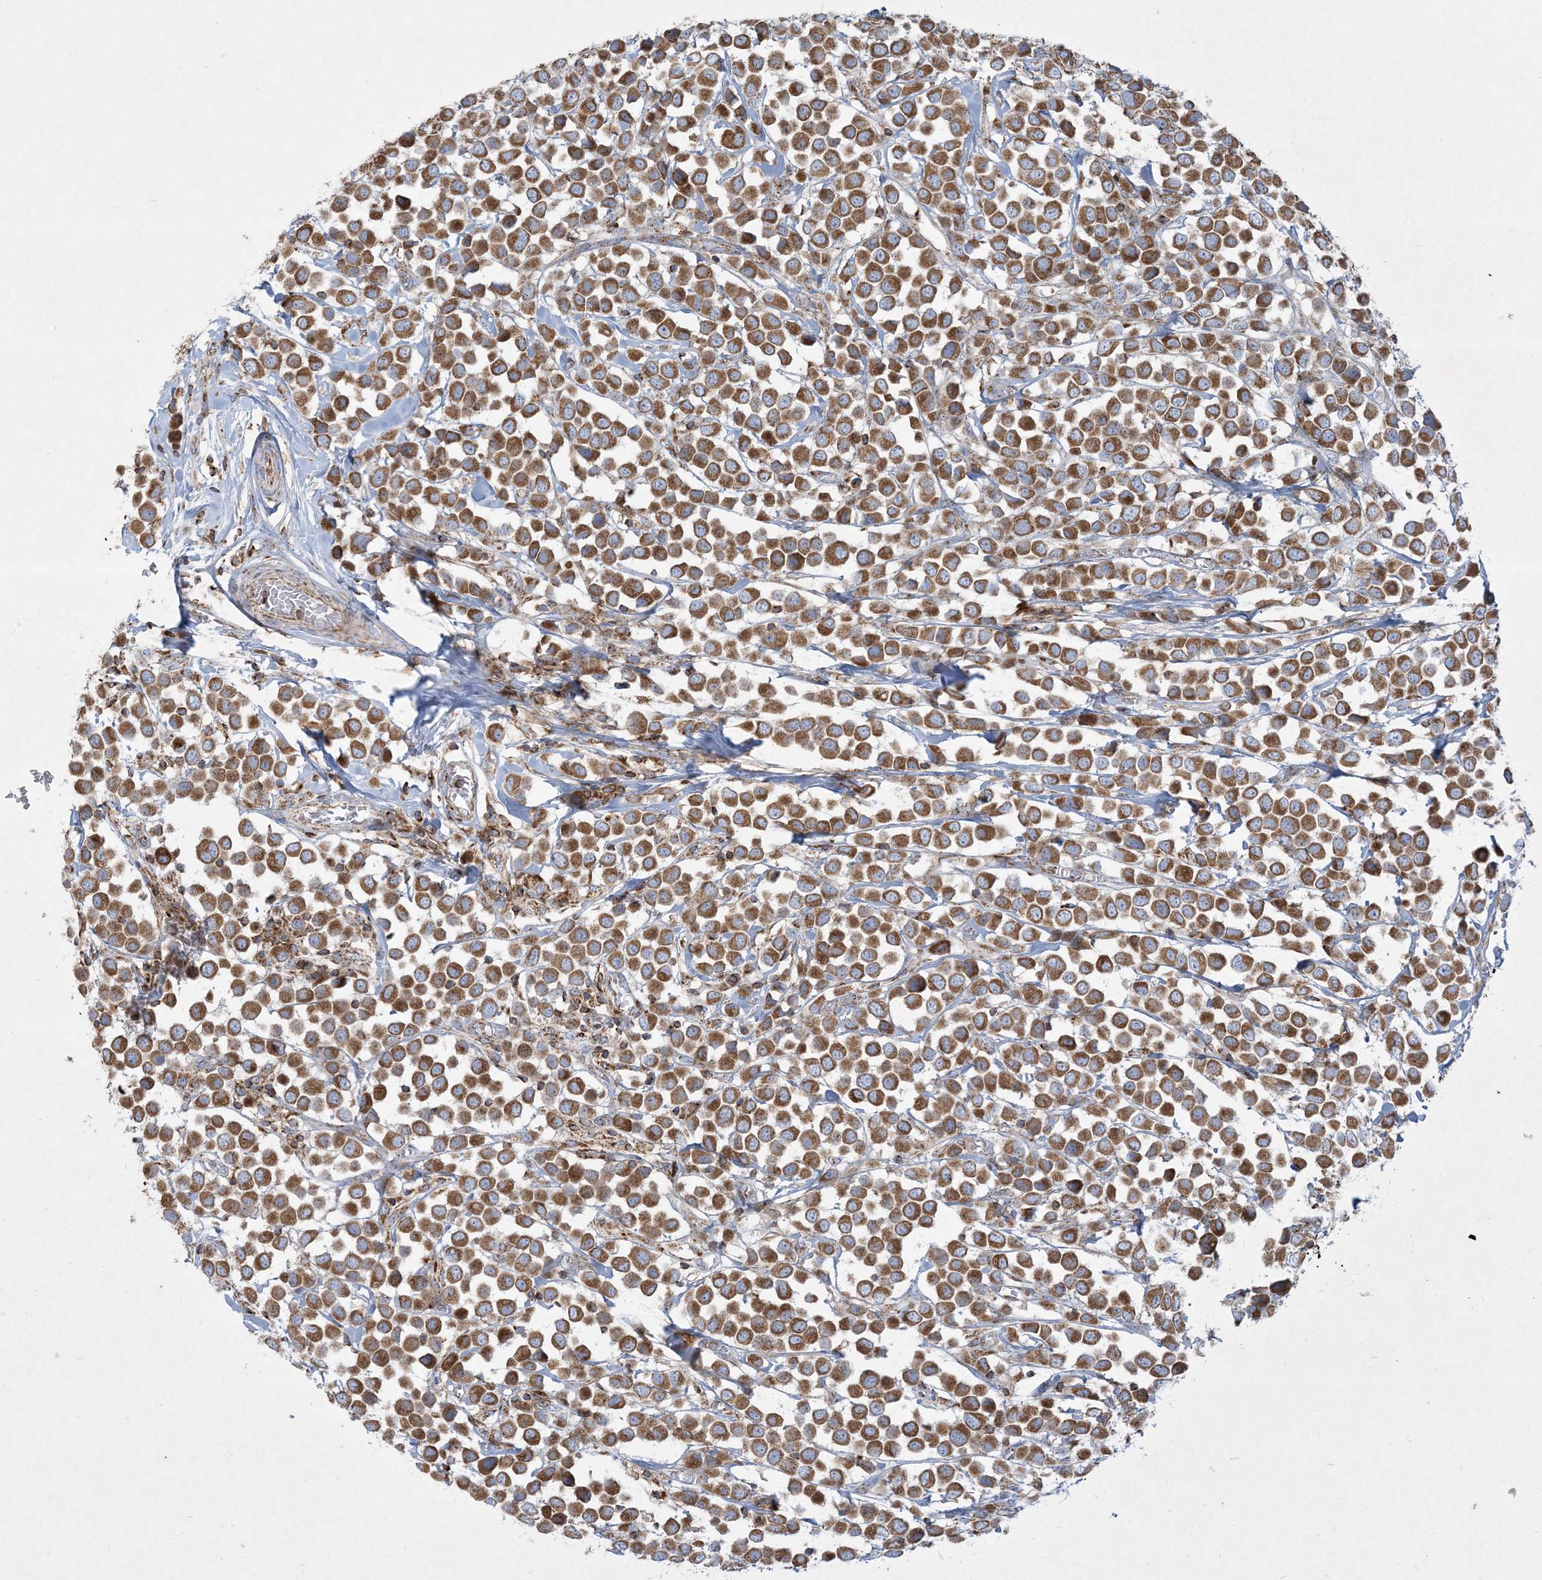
{"staining": {"intensity": "moderate", "quantity": ">75%", "location": "cytoplasmic/membranous"}, "tissue": "breast cancer", "cell_type": "Tumor cells", "image_type": "cancer", "snomed": [{"axis": "morphology", "description": "Duct carcinoma"}, {"axis": "topography", "description": "Breast"}], "caption": "Breast cancer stained with a protein marker shows moderate staining in tumor cells.", "gene": "BEND4", "patient": {"sex": "female", "age": 61}}